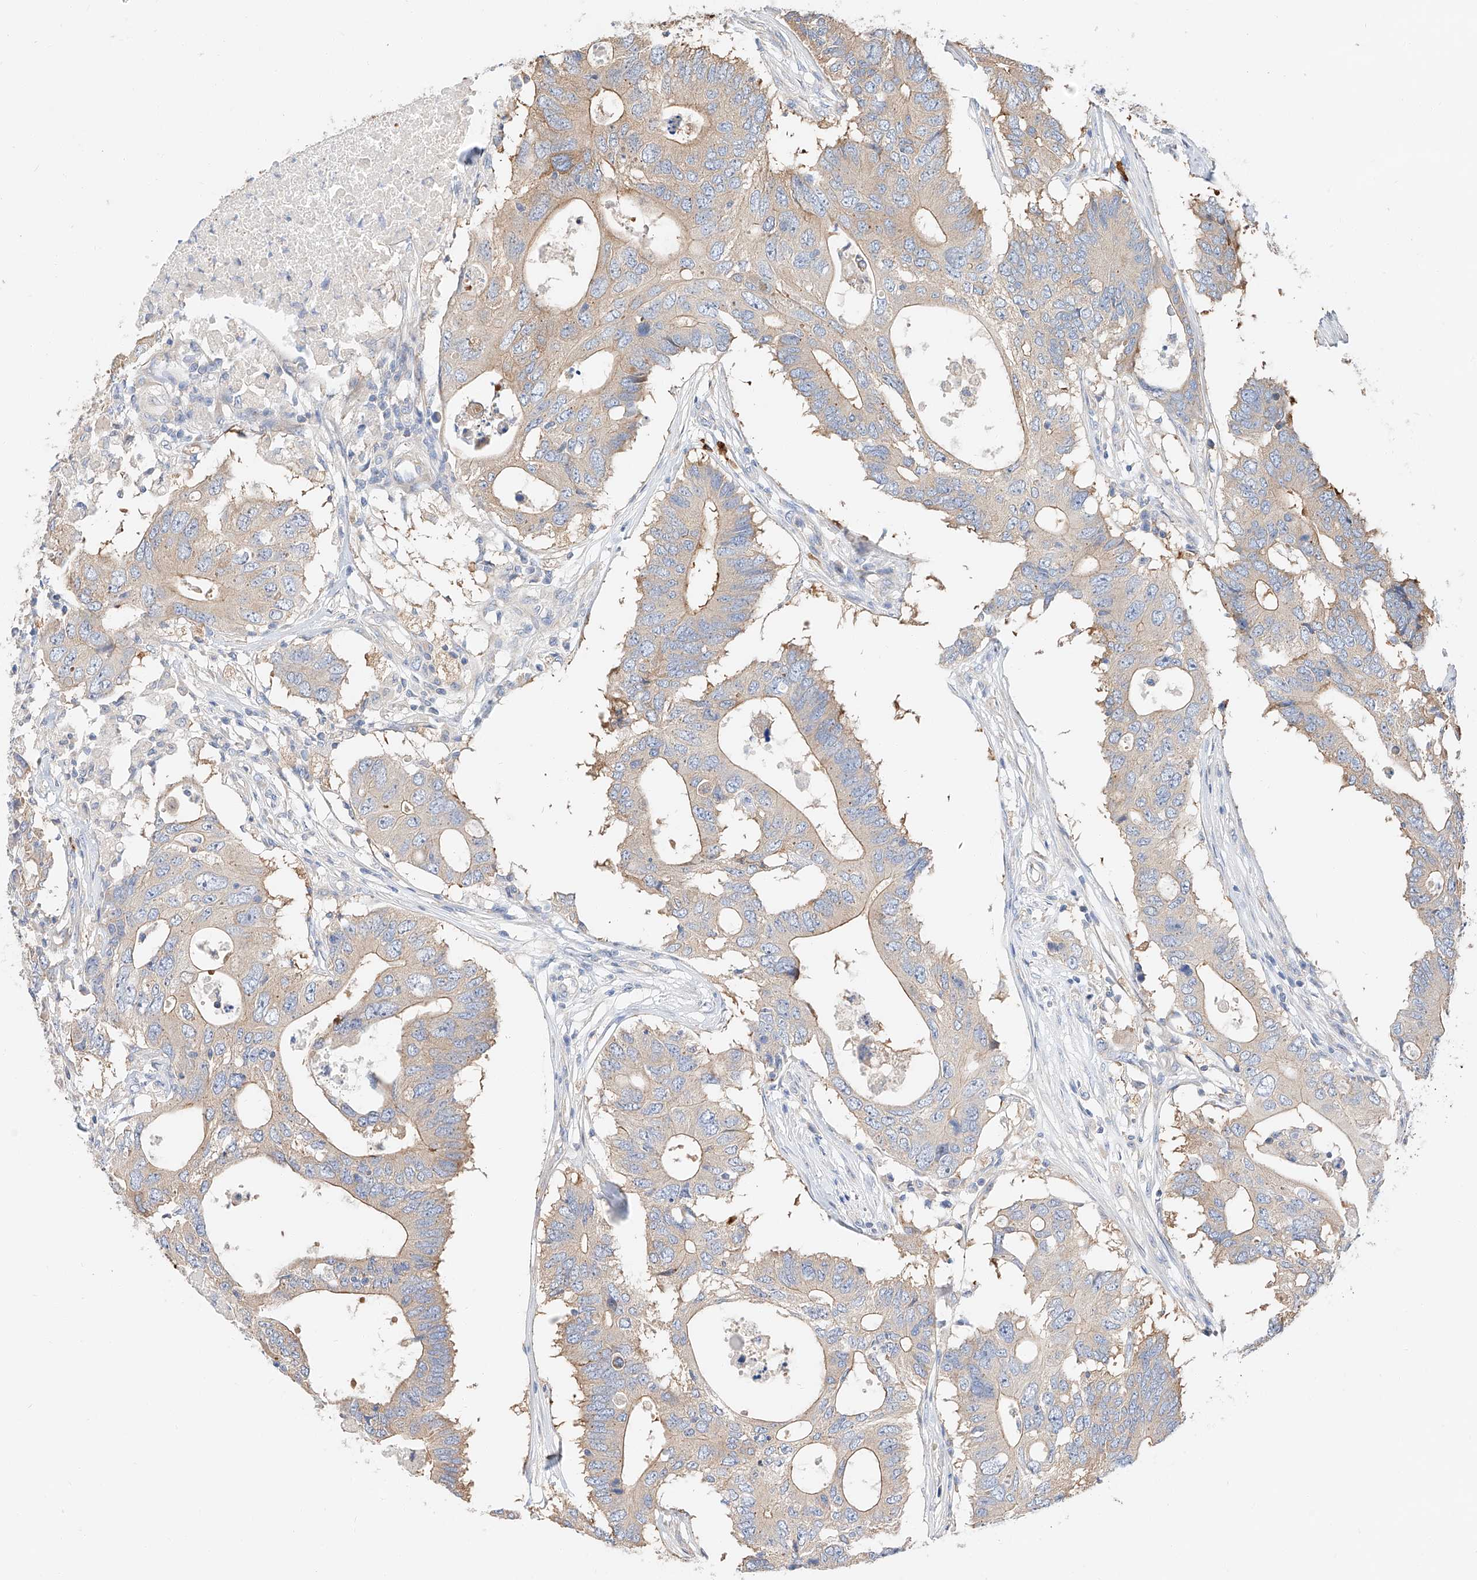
{"staining": {"intensity": "weak", "quantity": "25%-75%", "location": "cytoplasmic/membranous"}, "tissue": "colorectal cancer", "cell_type": "Tumor cells", "image_type": "cancer", "snomed": [{"axis": "morphology", "description": "Adenocarcinoma, NOS"}, {"axis": "topography", "description": "Colon"}], "caption": "Tumor cells show weak cytoplasmic/membranous expression in about 25%-75% of cells in colorectal cancer.", "gene": "GLMN", "patient": {"sex": "male", "age": 71}}